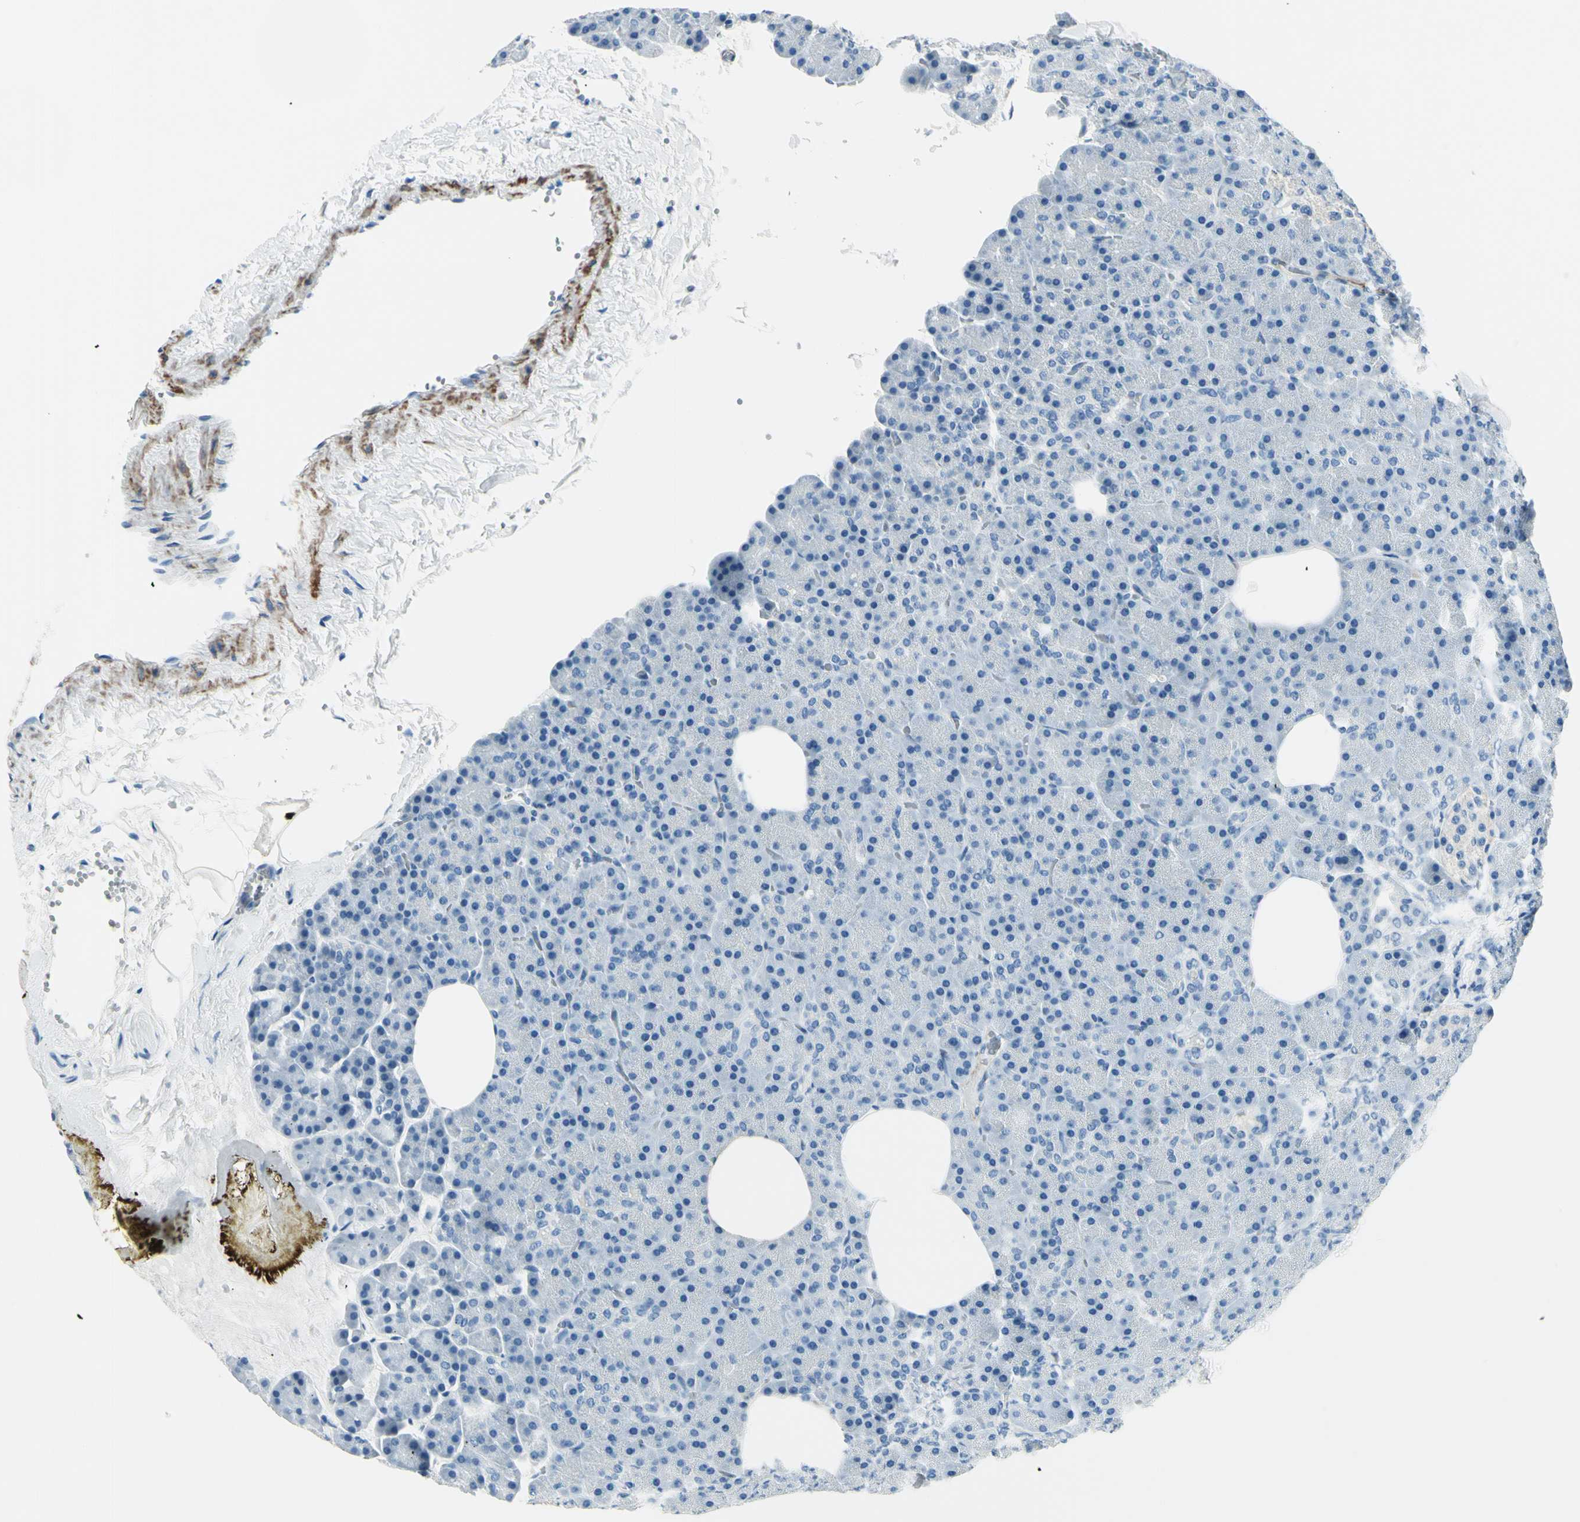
{"staining": {"intensity": "negative", "quantity": "none", "location": "none"}, "tissue": "pancreas", "cell_type": "Exocrine glandular cells", "image_type": "normal", "snomed": [{"axis": "morphology", "description": "Normal tissue, NOS"}, {"axis": "topography", "description": "Pancreas"}], "caption": "IHC of benign human pancreas reveals no expression in exocrine glandular cells.", "gene": "CDH15", "patient": {"sex": "female", "age": 35}}